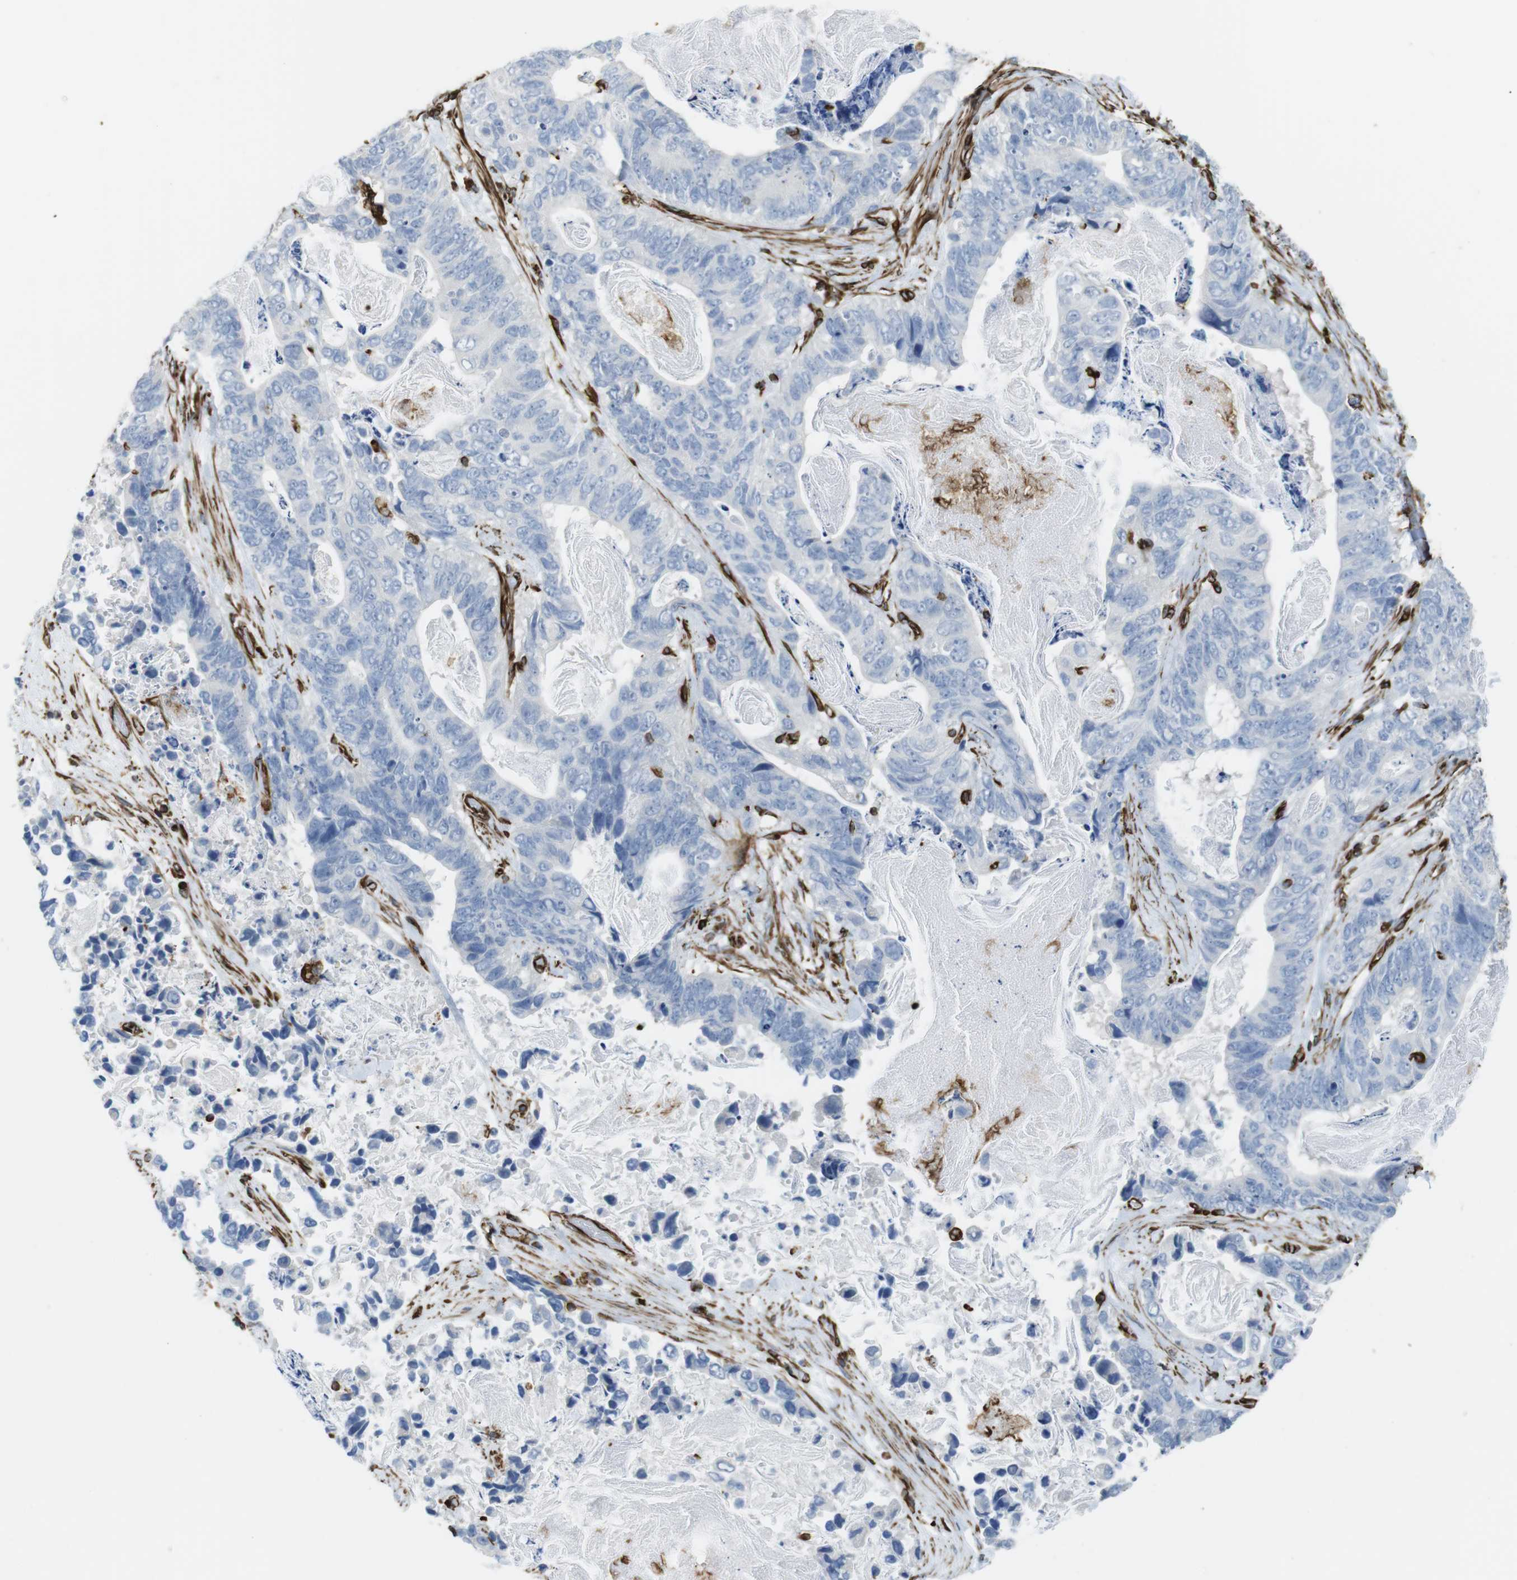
{"staining": {"intensity": "negative", "quantity": "none", "location": "none"}, "tissue": "stomach cancer", "cell_type": "Tumor cells", "image_type": "cancer", "snomed": [{"axis": "morphology", "description": "Adenocarcinoma, NOS"}, {"axis": "topography", "description": "Stomach"}], "caption": "Tumor cells show no significant positivity in stomach cancer. (Immunohistochemistry, brightfield microscopy, high magnification).", "gene": "RALGPS1", "patient": {"sex": "female", "age": 89}}